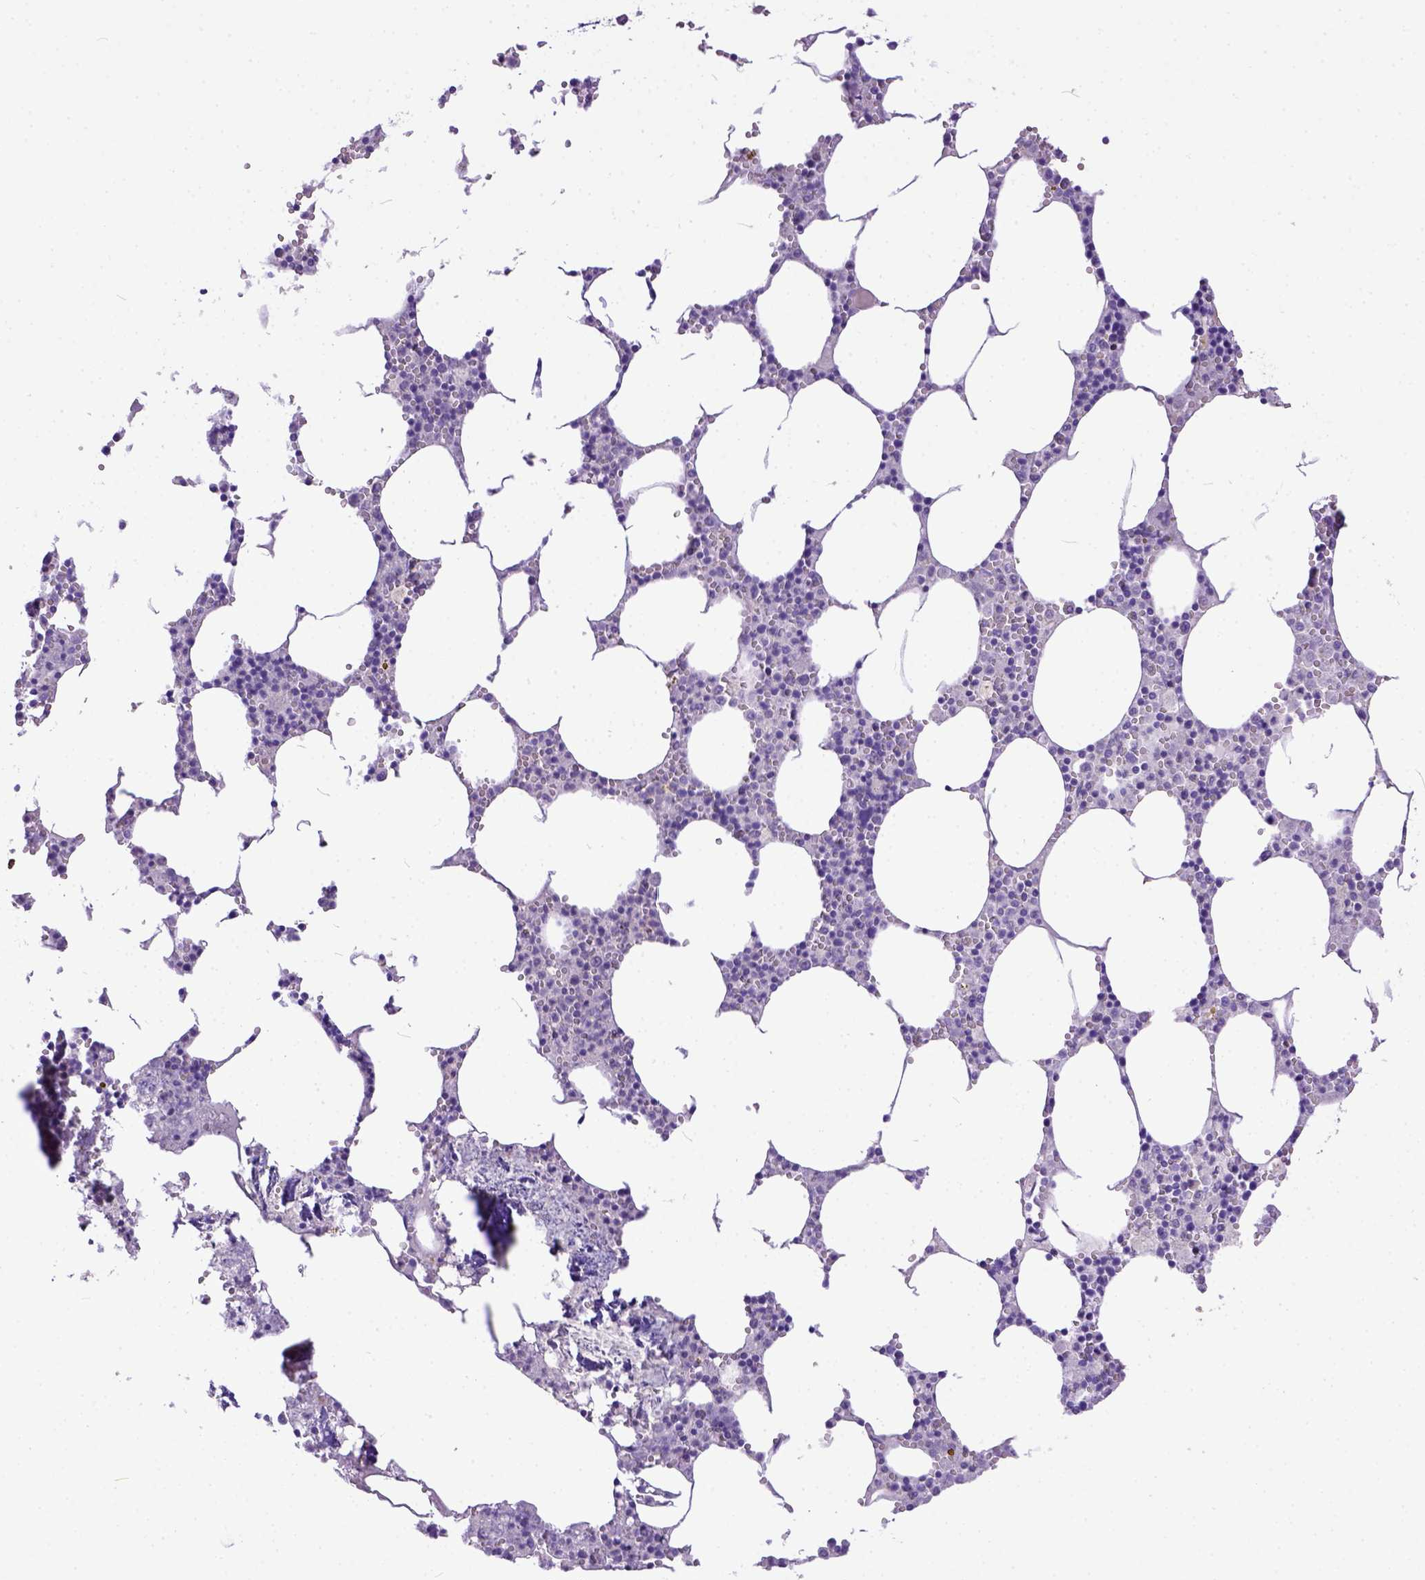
{"staining": {"intensity": "negative", "quantity": "none", "location": "none"}, "tissue": "bone marrow", "cell_type": "Hematopoietic cells", "image_type": "normal", "snomed": [{"axis": "morphology", "description": "Normal tissue, NOS"}, {"axis": "topography", "description": "Bone marrow"}], "caption": "This is an IHC photomicrograph of benign human bone marrow. There is no staining in hematopoietic cells.", "gene": "KIT", "patient": {"sex": "male", "age": 54}}